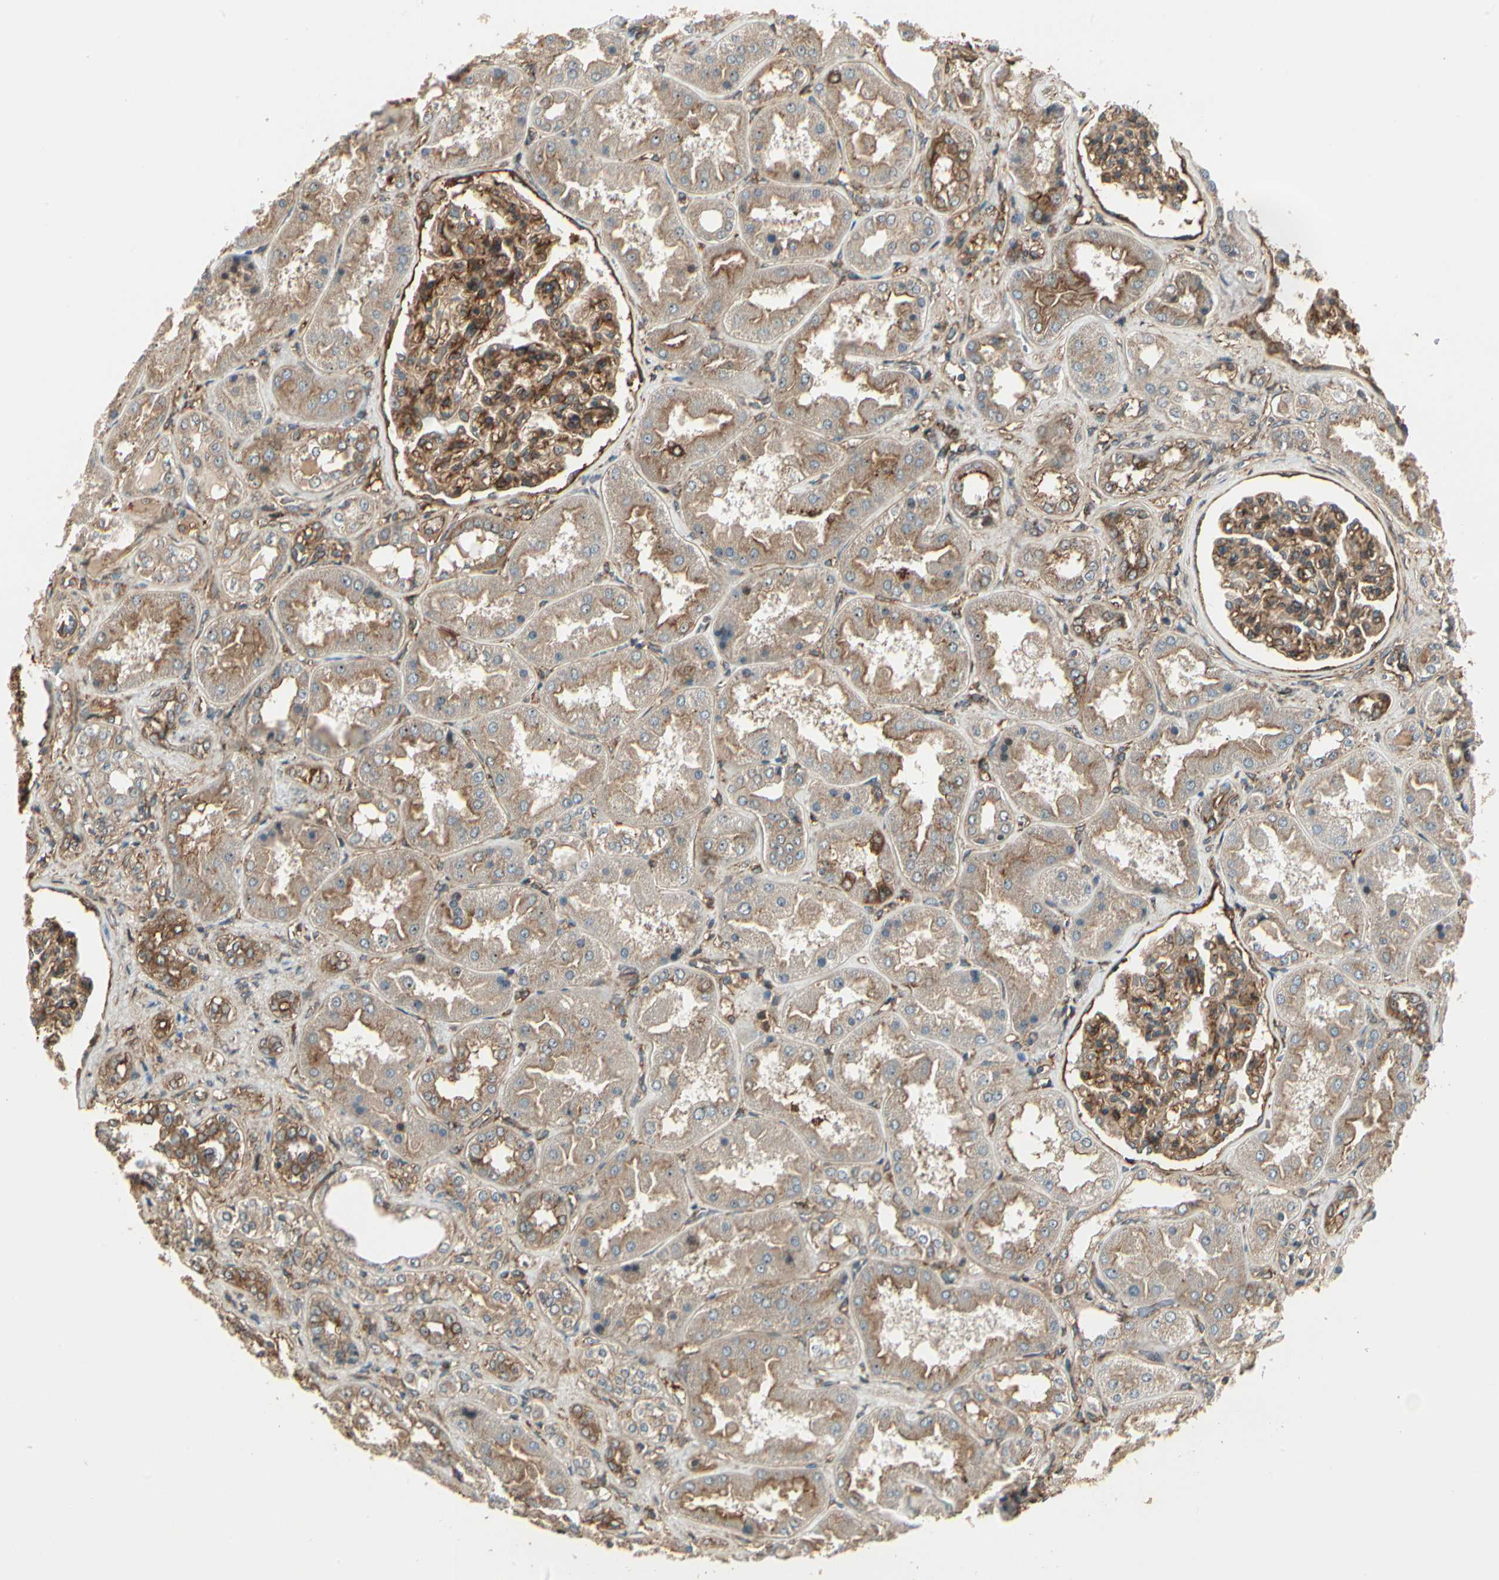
{"staining": {"intensity": "strong", "quantity": ">75%", "location": "cytoplasmic/membranous"}, "tissue": "kidney", "cell_type": "Cells in glomeruli", "image_type": "normal", "snomed": [{"axis": "morphology", "description": "Normal tissue, NOS"}, {"axis": "topography", "description": "Kidney"}], "caption": "DAB (3,3'-diaminobenzidine) immunohistochemical staining of benign kidney displays strong cytoplasmic/membranous protein staining in about >75% of cells in glomeruli.", "gene": "FKBP15", "patient": {"sex": "female", "age": 56}}